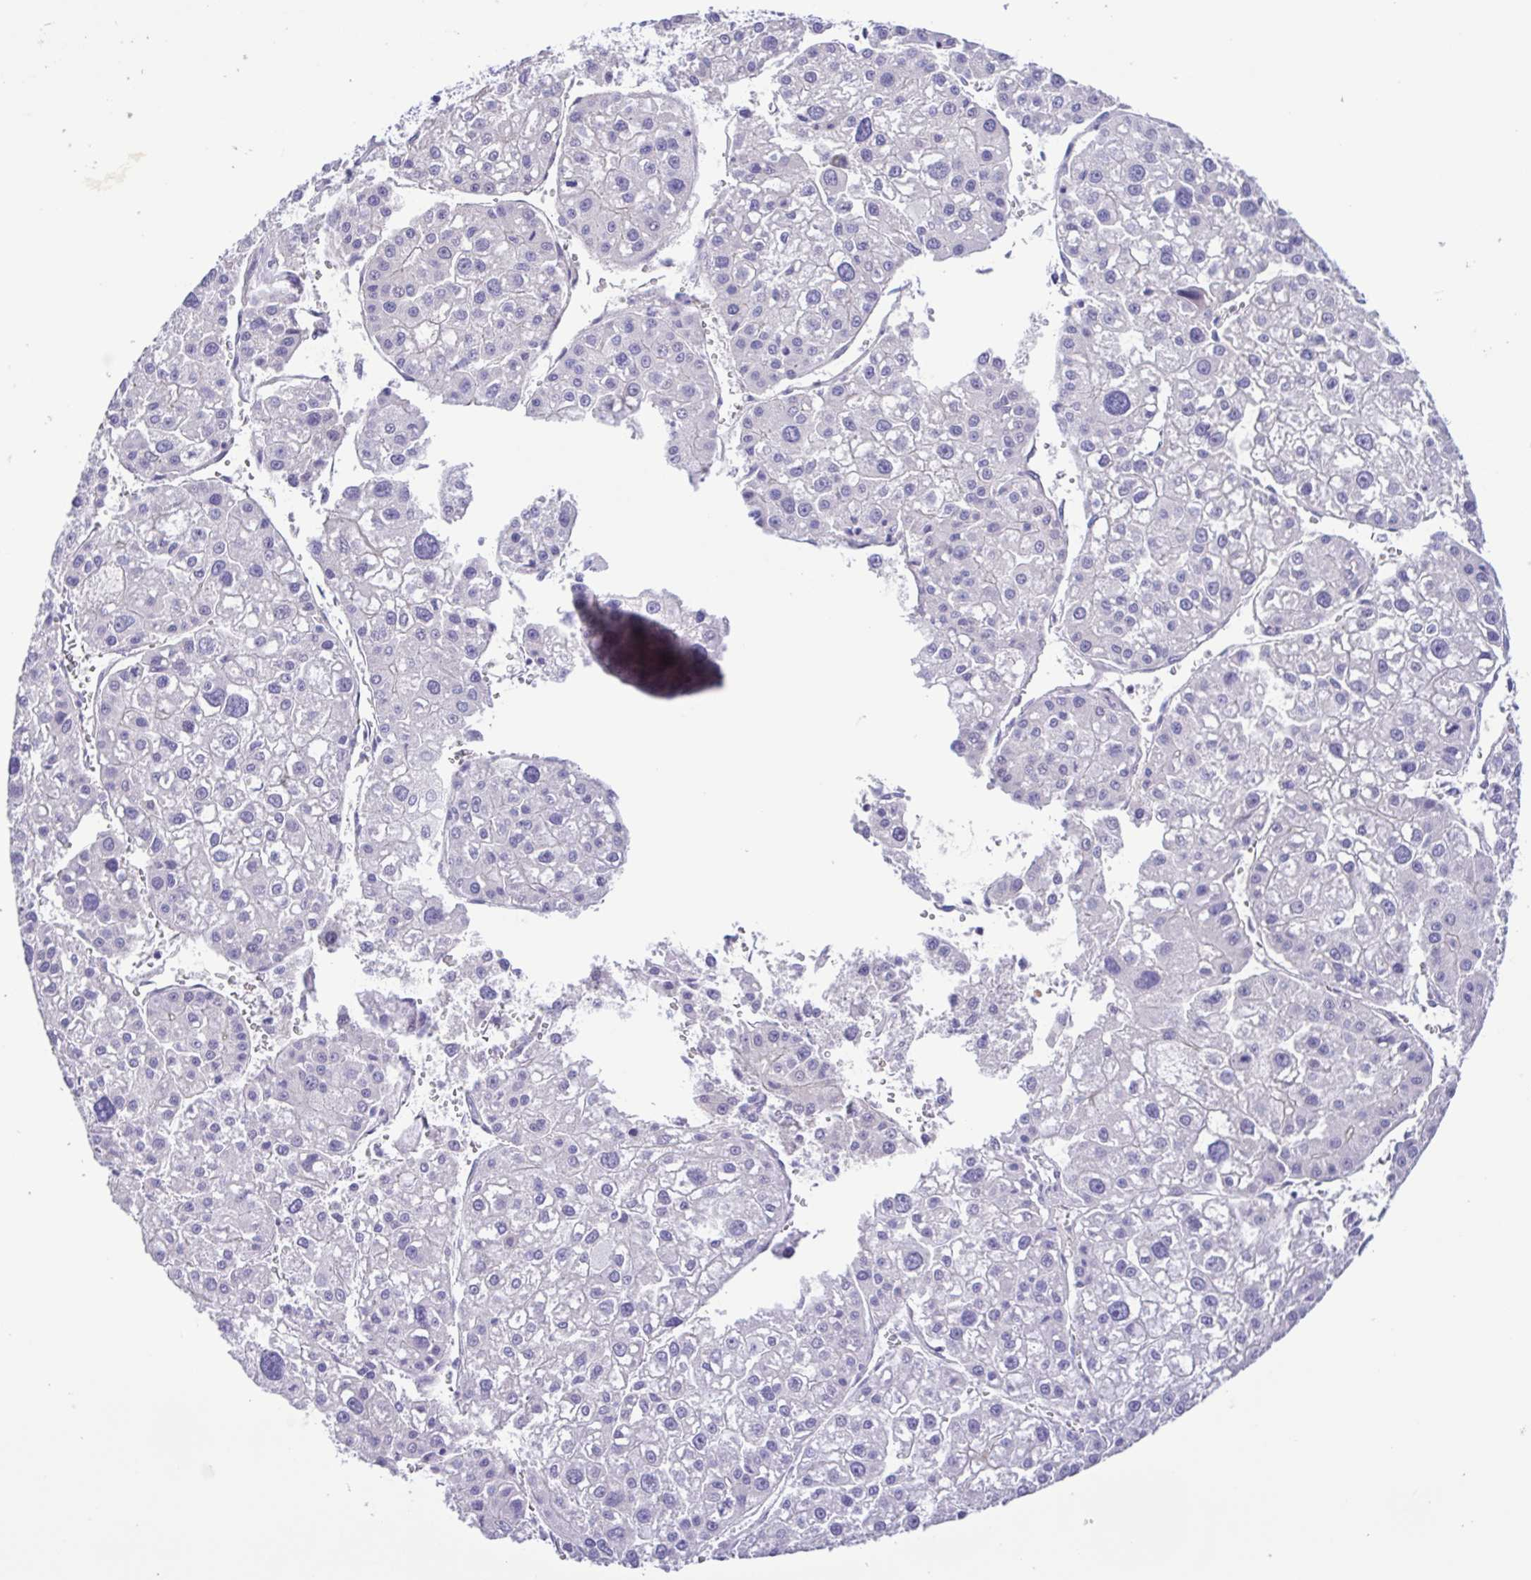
{"staining": {"intensity": "negative", "quantity": "none", "location": "none"}, "tissue": "liver cancer", "cell_type": "Tumor cells", "image_type": "cancer", "snomed": [{"axis": "morphology", "description": "Carcinoma, Hepatocellular, NOS"}, {"axis": "topography", "description": "Liver"}], "caption": "High magnification brightfield microscopy of liver cancer (hepatocellular carcinoma) stained with DAB (3,3'-diaminobenzidine) (brown) and counterstained with hematoxylin (blue): tumor cells show no significant staining.", "gene": "GABBR2", "patient": {"sex": "male", "age": 73}}